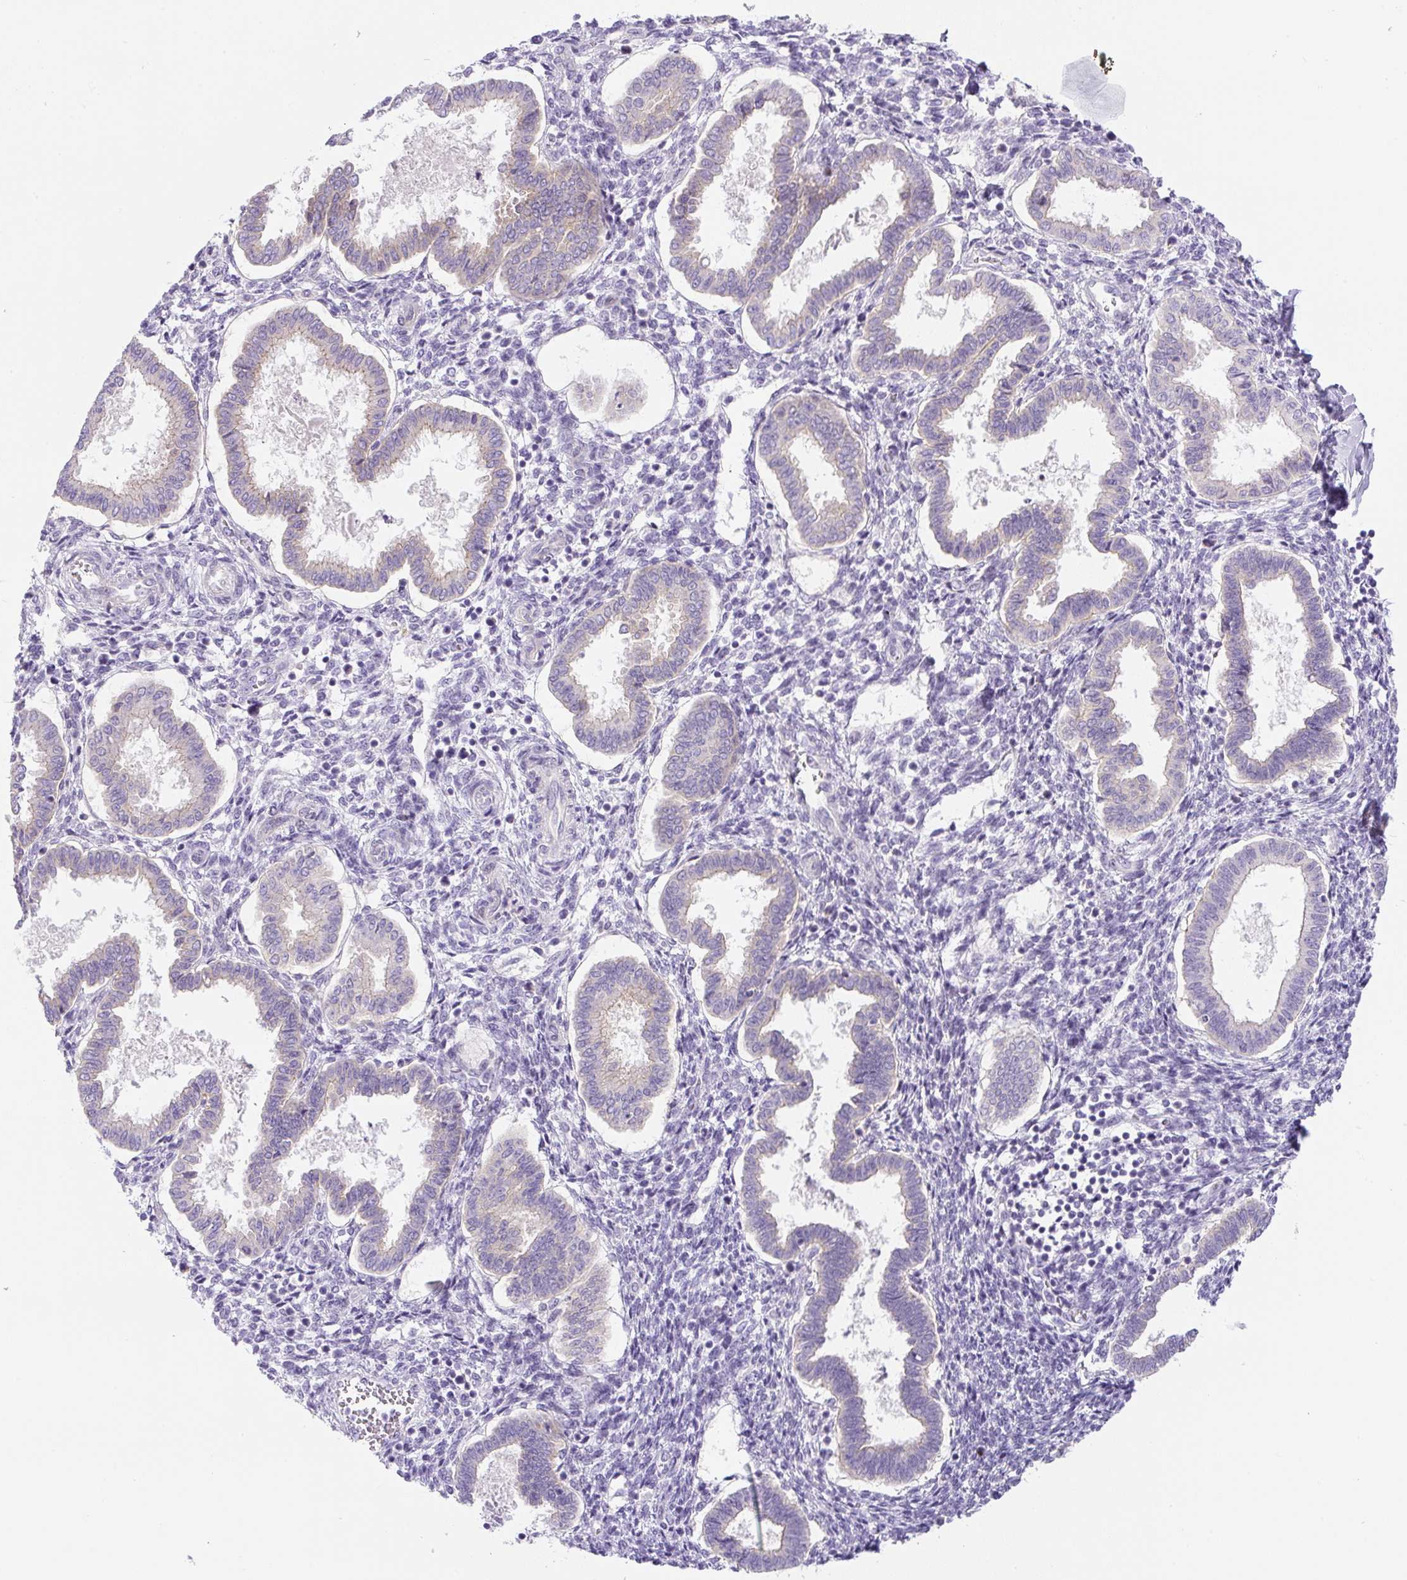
{"staining": {"intensity": "negative", "quantity": "none", "location": "none"}, "tissue": "endometrium", "cell_type": "Cells in endometrial stroma", "image_type": "normal", "snomed": [{"axis": "morphology", "description": "Normal tissue, NOS"}, {"axis": "topography", "description": "Endometrium"}], "caption": "IHC histopathology image of benign endometrium: human endometrium stained with DAB demonstrates no significant protein positivity in cells in endometrial stroma.", "gene": "ADAMTS19", "patient": {"sex": "female", "age": 24}}